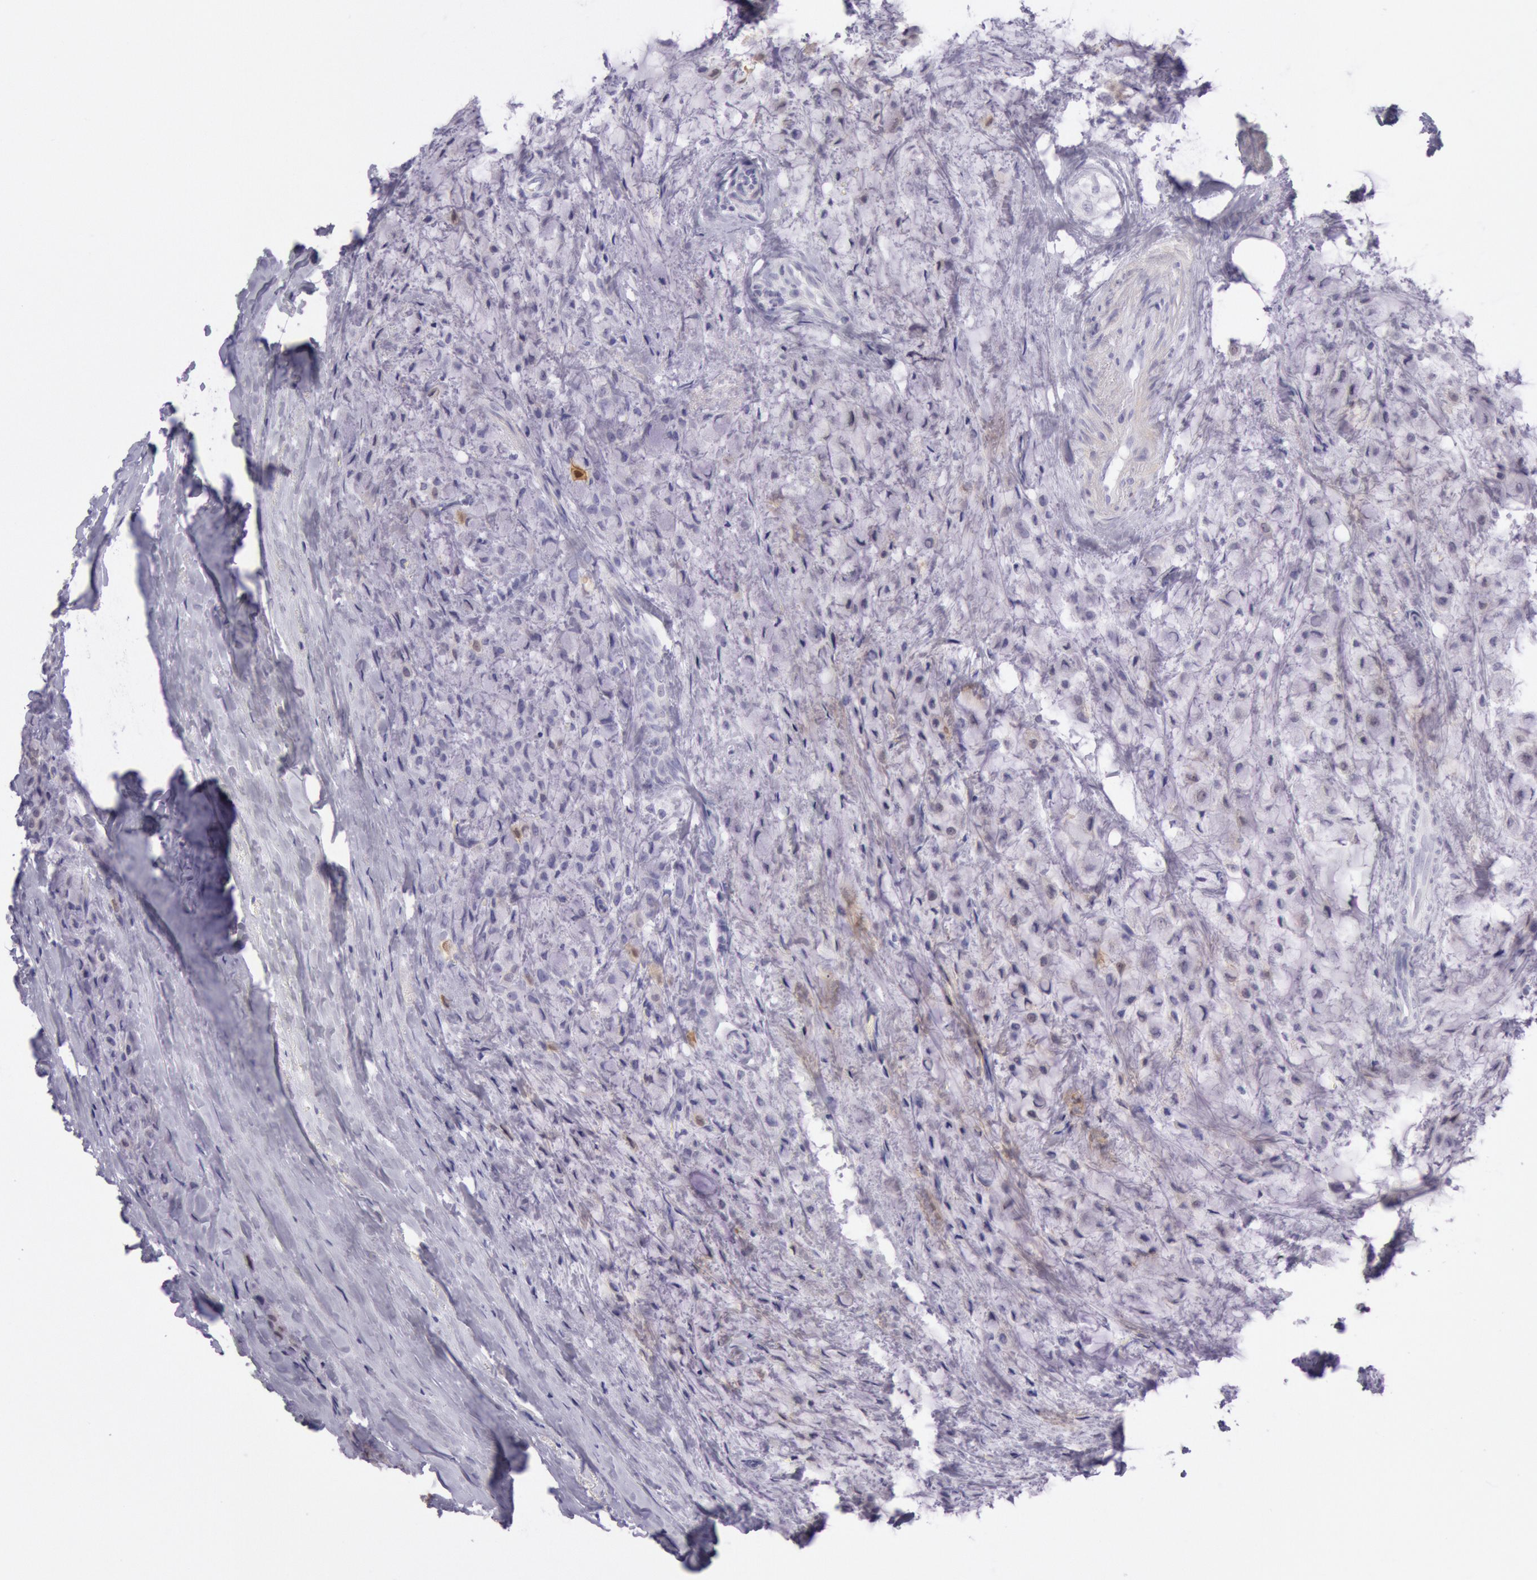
{"staining": {"intensity": "negative", "quantity": "none", "location": "none"}, "tissue": "breast cancer", "cell_type": "Tumor cells", "image_type": "cancer", "snomed": [{"axis": "morphology", "description": "Lobular carcinoma"}, {"axis": "topography", "description": "Breast"}], "caption": "Tumor cells show no significant protein staining in breast cancer. Brightfield microscopy of IHC stained with DAB (brown) and hematoxylin (blue), captured at high magnification.", "gene": "CKB", "patient": {"sex": "female", "age": 85}}